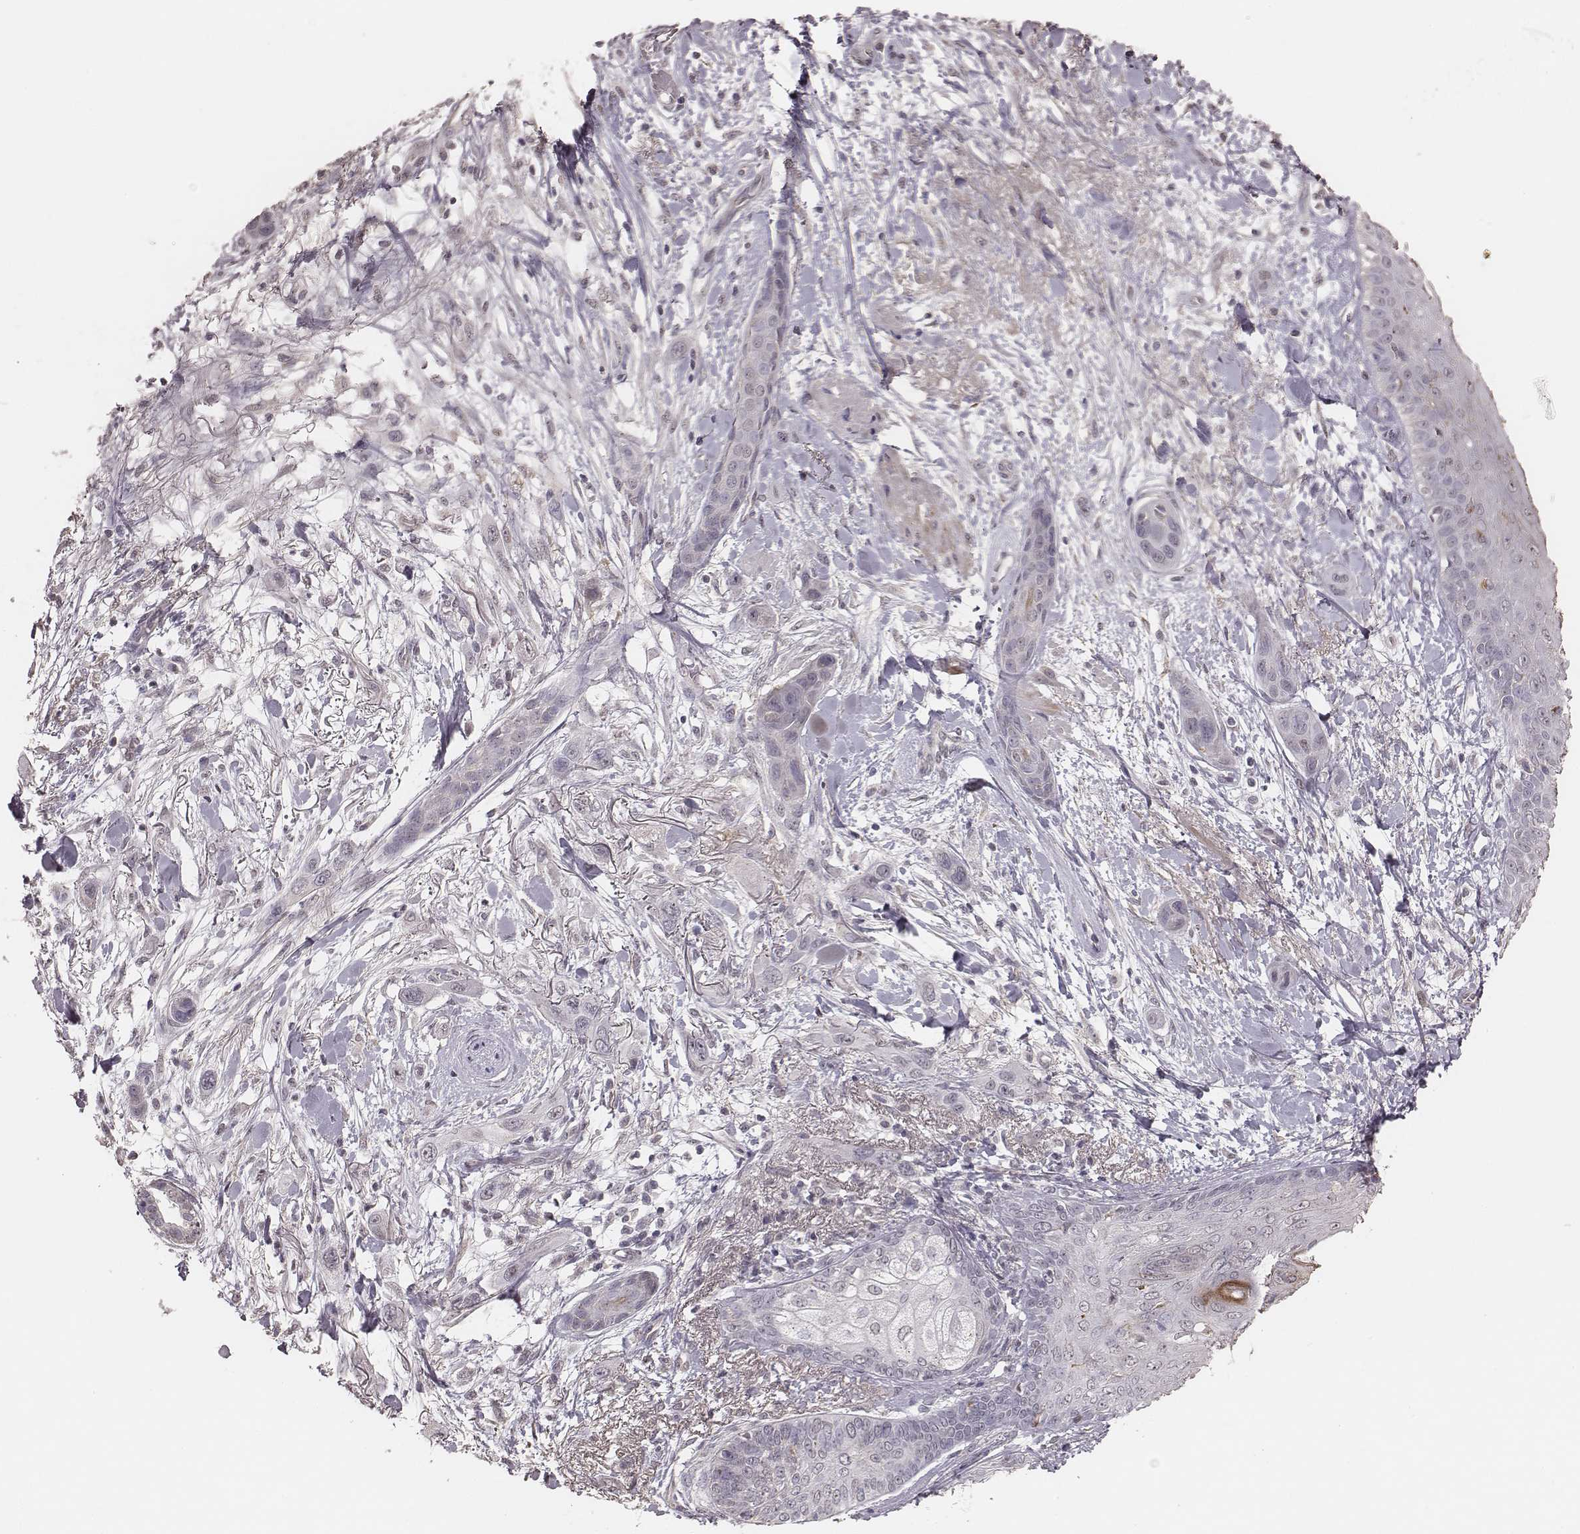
{"staining": {"intensity": "negative", "quantity": "none", "location": "none"}, "tissue": "skin cancer", "cell_type": "Tumor cells", "image_type": "cancer", "snomed": [{"axis": "morphology", "description": "Squamous cell carcinoma, NOS"}, {"axis": "topography", "description": "Skin"}], "caption": "The immunohistochemistry (IHC) image has no significant positivity in tumor cells of skin squamous cell carcinoma tissue.", "gene": "SLC7A4", "patient": {"sex": "male", "age": 79}}